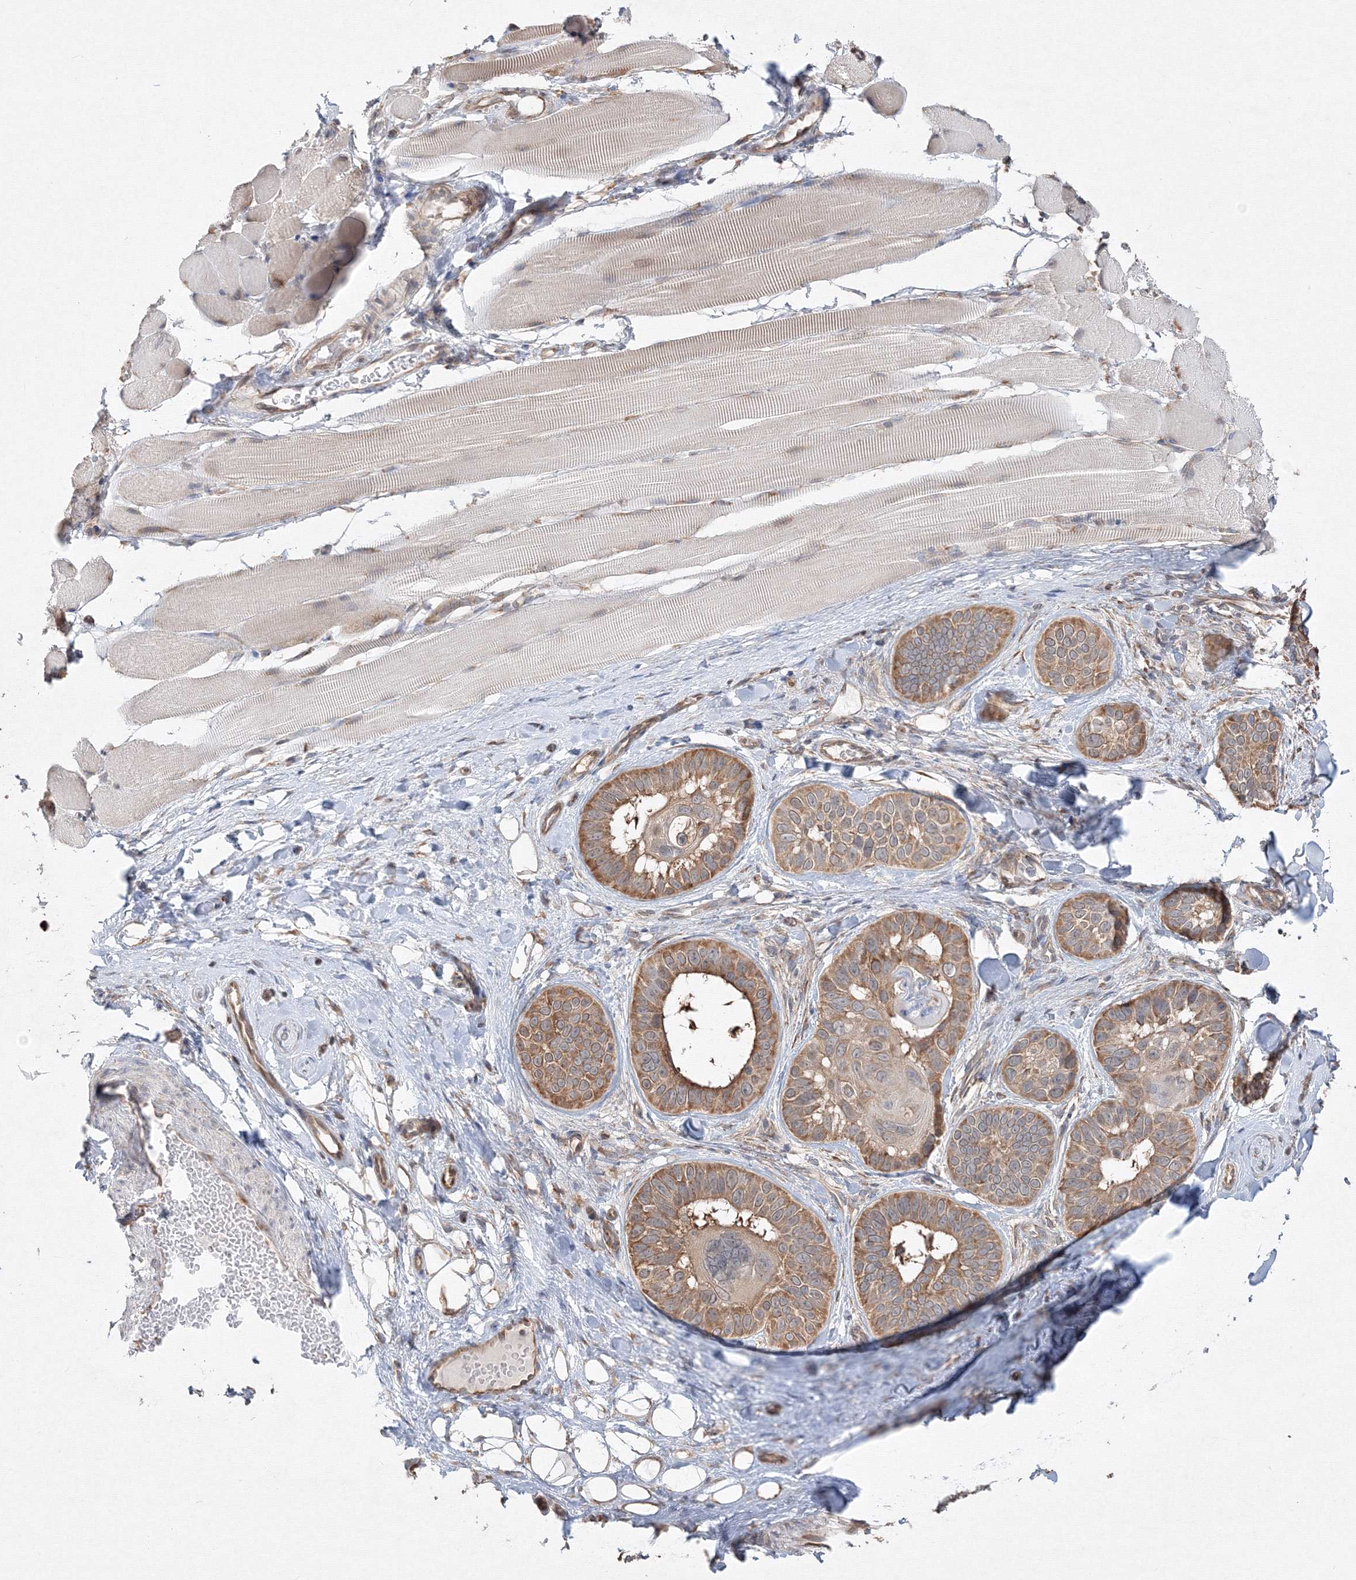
{"staining": {"intensity": "moderate", "quantity": ">75%", "location": "cytoplasmic/membranous"}, "tissue": "skin cancer", "cell_type": "Tumor cells", "image_type": "cancer", "snomed": [{"axis": "morphology", "description": "Basal cell carcinoma"}, {"axis": "topography", "description": "Skin"}], "caption": "Skin cancer (basal cell carcinoma) tissue reveals moderate cytoplasmic/membranous expression in approximately >75% of tumor cells", "gene": "FBXL8", "patient": {"sex": "male", "age": 62}}